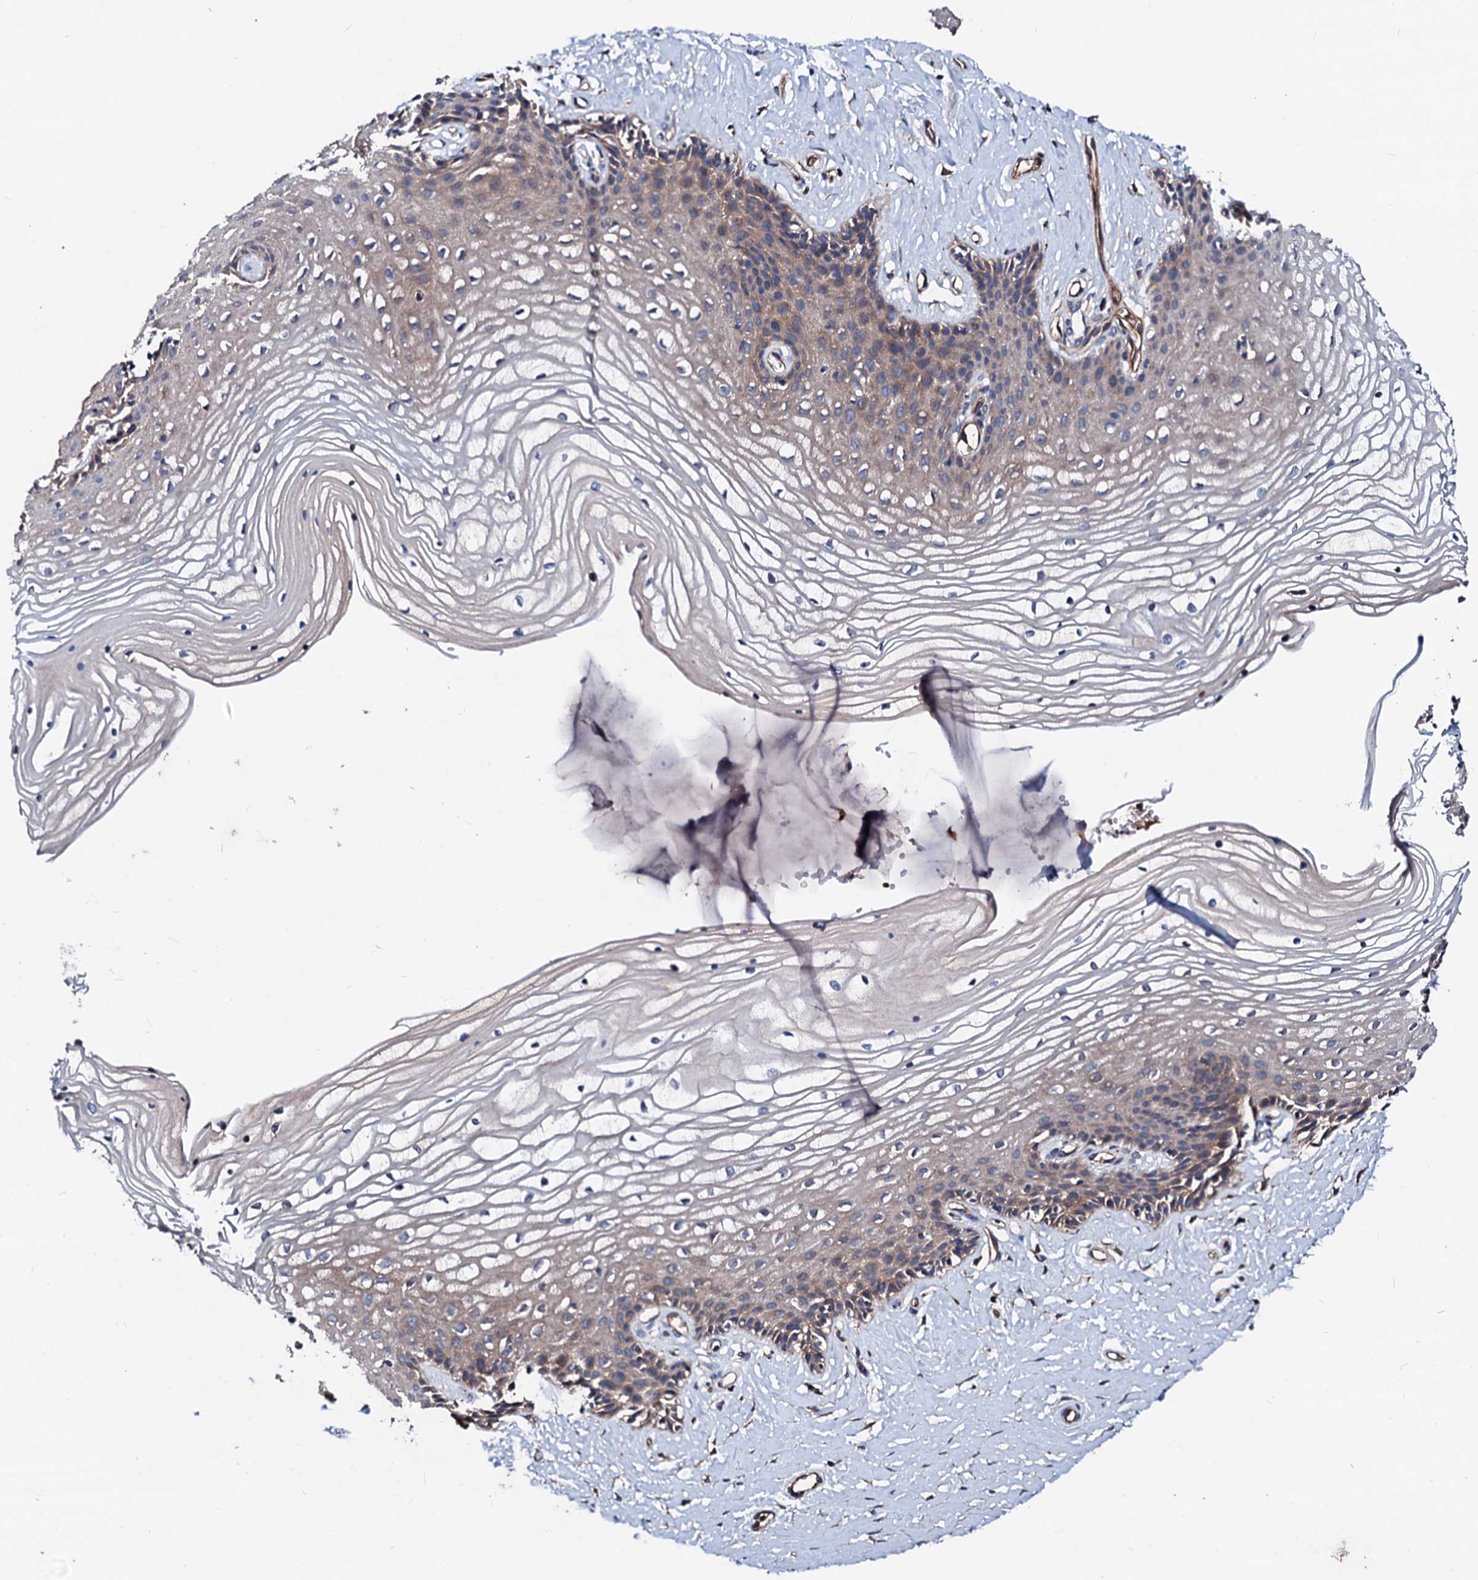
{"staining": {"intensity": "weak", "quantity": "25%-75%", "location": "cytoplasmic/membranous"}, "tissue": "vagina", "cell_type": "Squamous epithelial cells", "image_type": "normal", "snomed": [{"axis": "morphology", "description": "Normal tissue, NOS"}, {"axis": "topography", "description": "Vagina"}, {"axis": "topography", "description": "Cervix"}], "caption": "A brown stain highlights weak cytoplasmic/membranous expression of a protein in squamous epithelial cells of normal human vagina.", "gene": "TBCEL", "patient": {"sex": "female", "age": 40}}